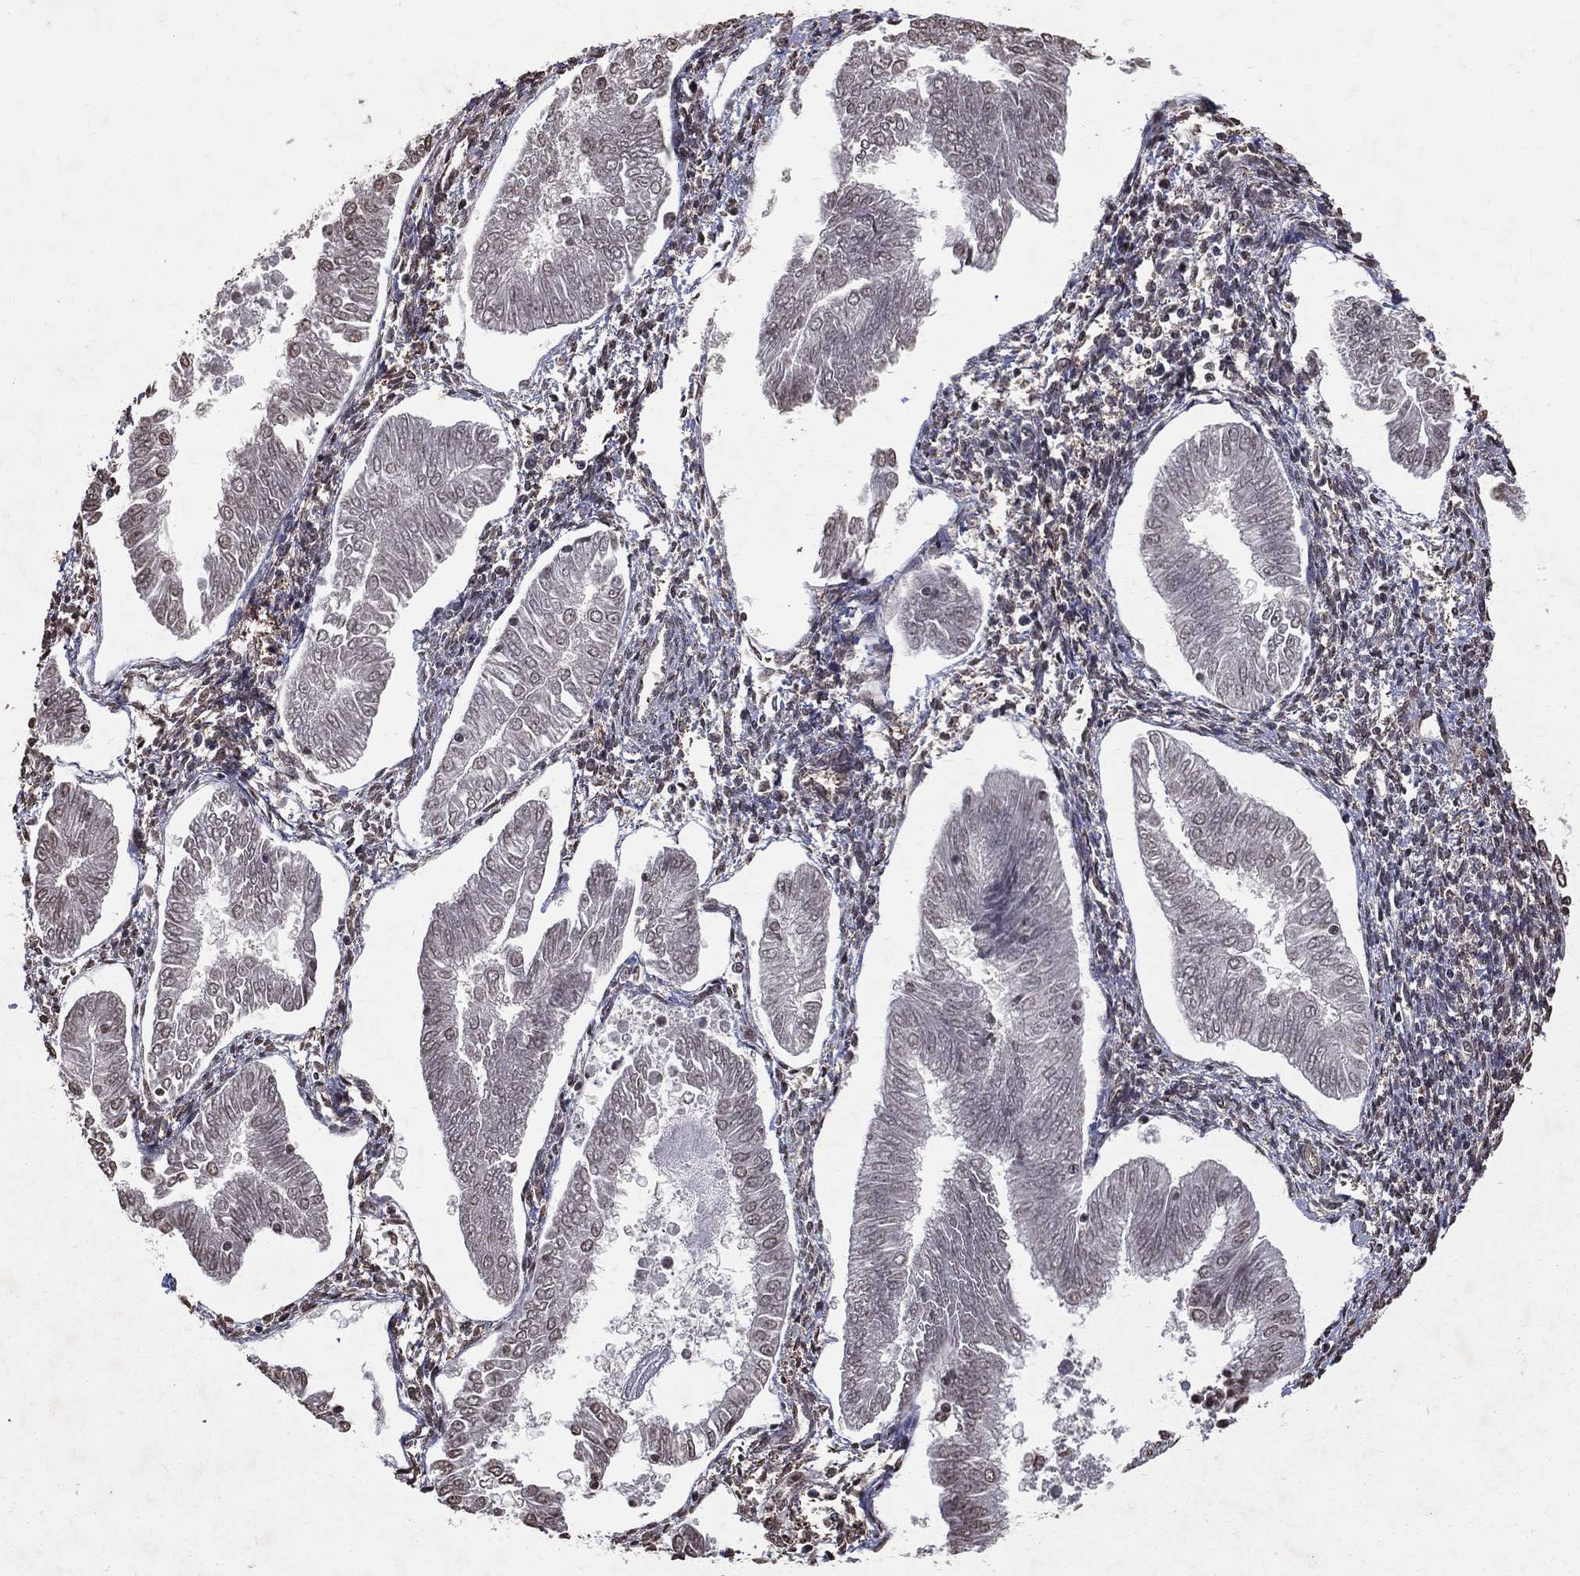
{"staining": {"intensity": "negative", "quantity": "none", "location": "none"}, "tissue": "endometrial cancer", "cell_type": "Tumor cells", "image_type": "cancer", "snomed": [{"axis": "morphology", "description": "Adenocarcinoma, NOS"}, {"axis": "topography", "description": "Endometrium"}], "caption": "Immunohistochemistry micrograph of endometrial adenocarcinoma stained for a protein (brown), which demonstrates no expression in tumor cells.", "gene": "DPYSL2", "patient": {"sex": "female", "age": 53}}